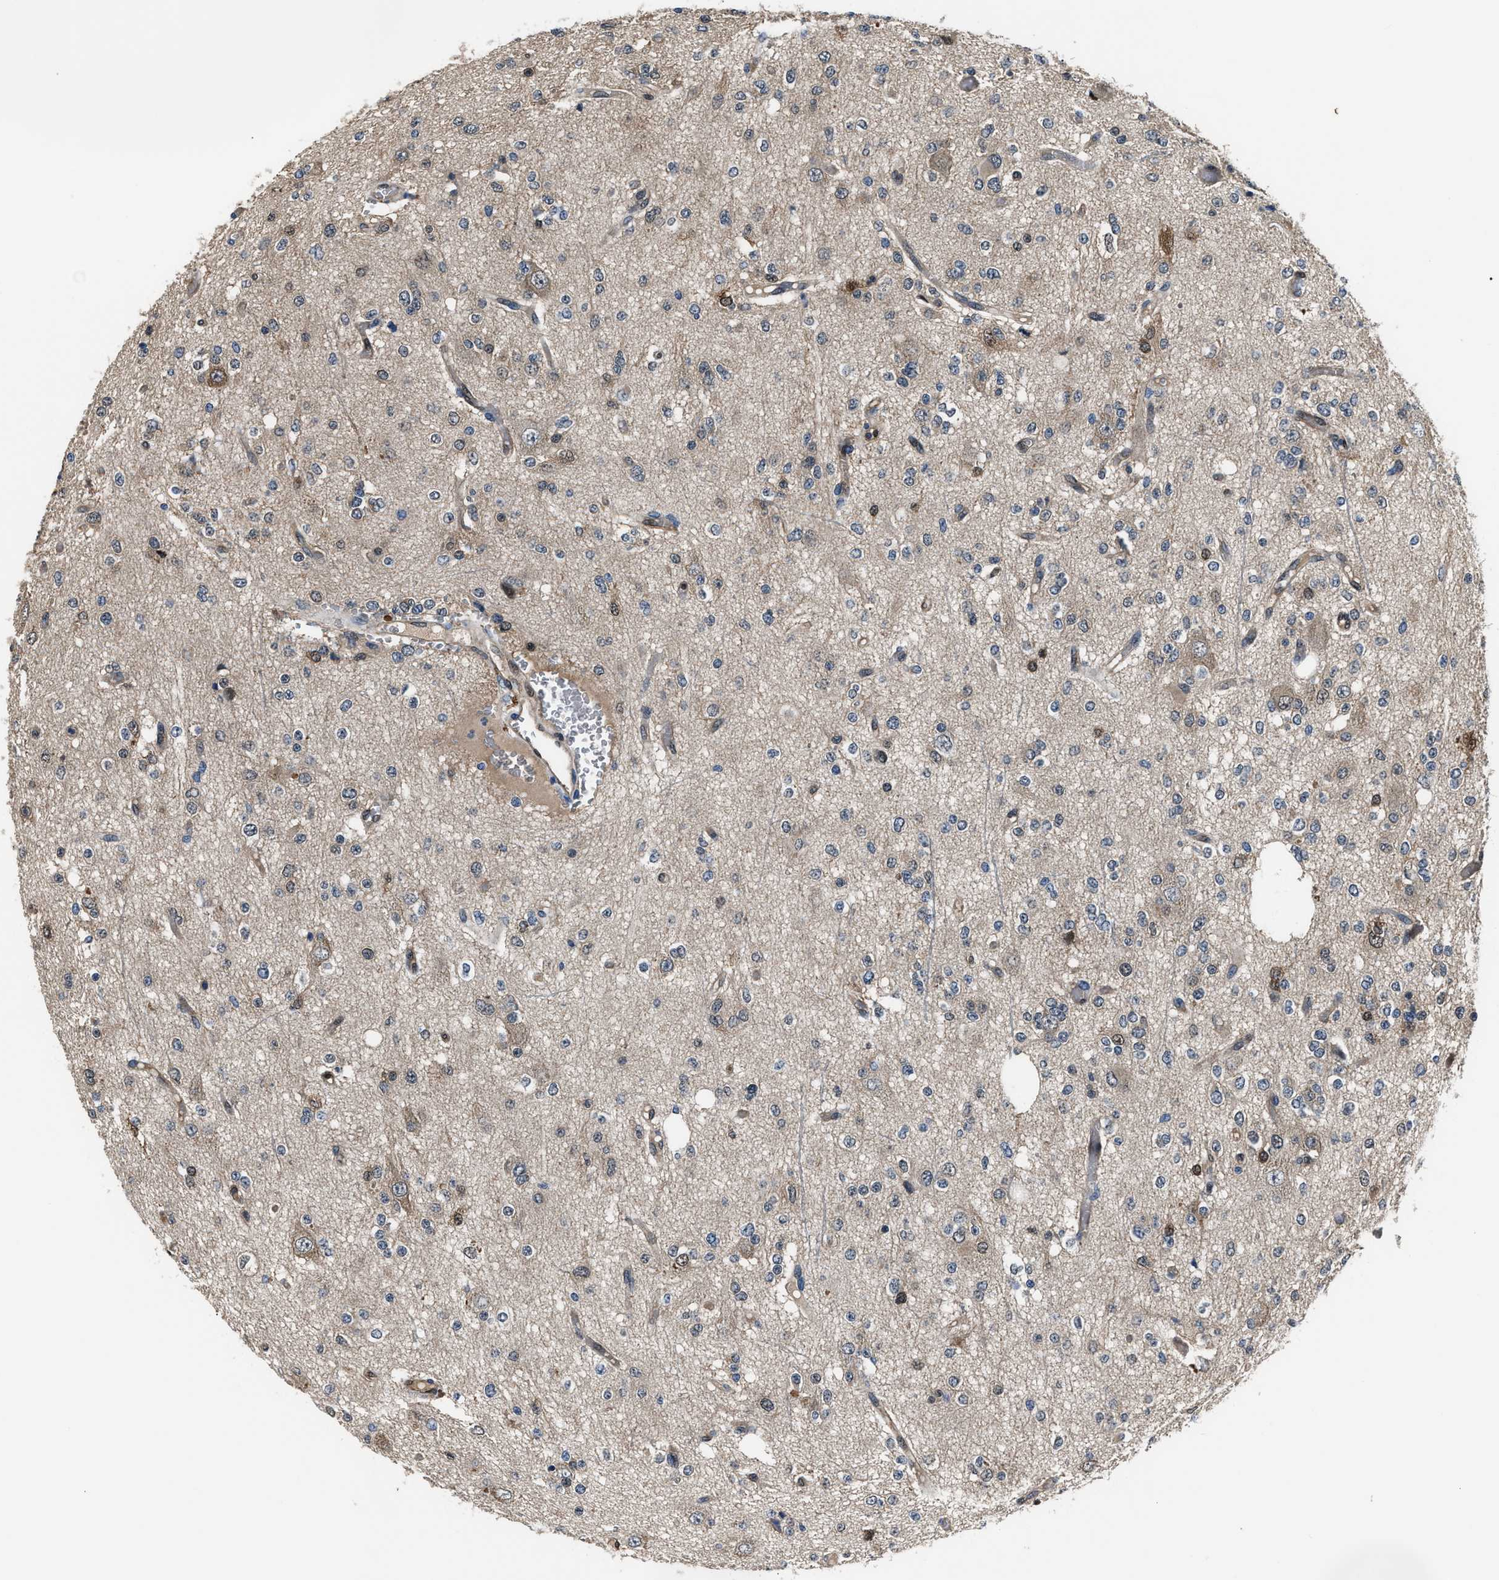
{"staining": {"intensity": "negative", "quantity": "none", "location": "none"}, "tissue": "glioma", "cell_type": "Tumor cells", "image_type": "cancer", "snomed": [{"axis": "morphology", "description": "Glioma, malignant, Low grade"}, {"axis": "topography", "description": "Brain"}], "caption": "Glioma was stained to show a protein in brown. There is no significant positivity in tumor cells.", "gene": "PPA1", "patient": {"sex": "male", "age": 38}}